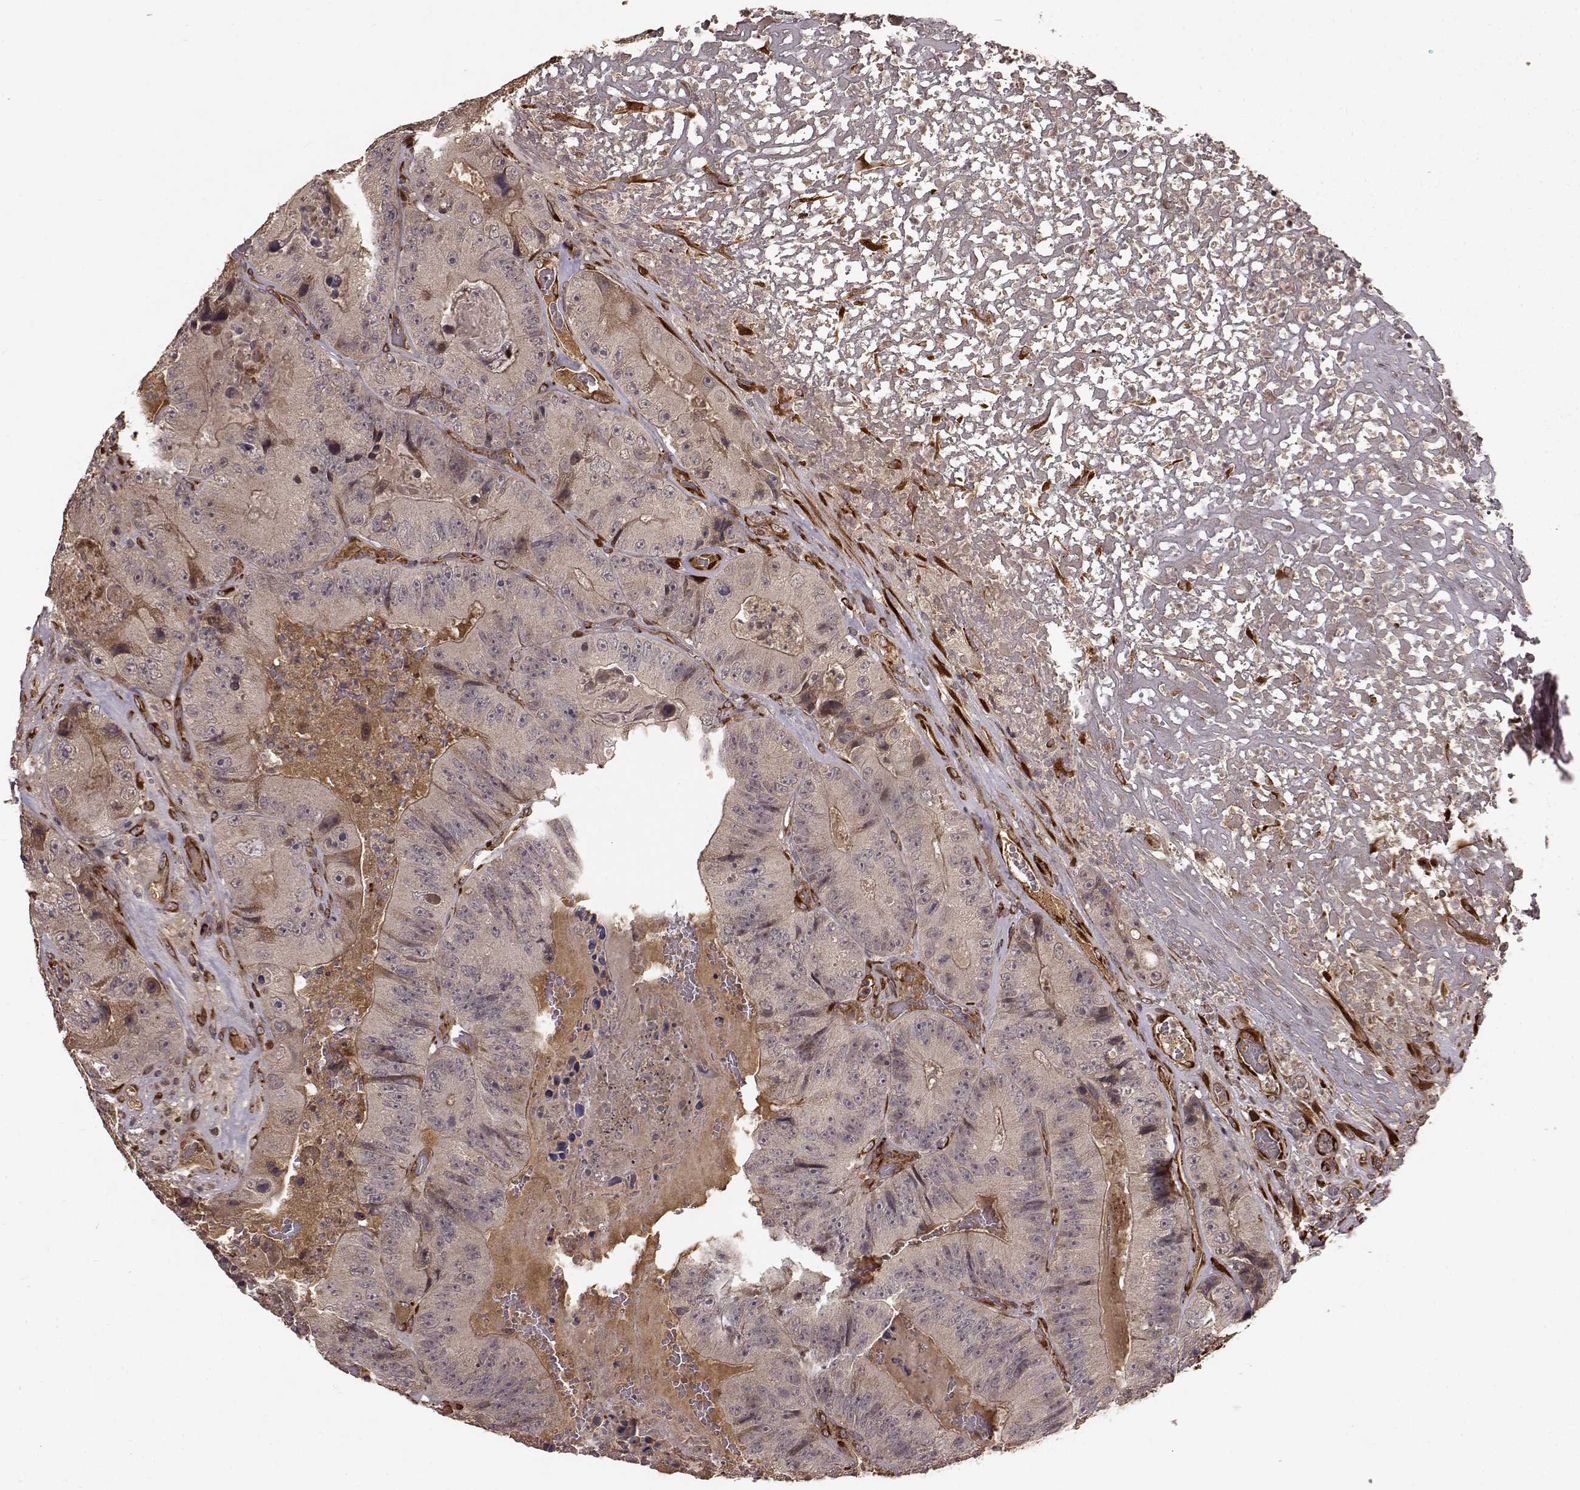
{"staining": {"intensity": "moderate", "quantity": "<25%", "location": "cytoplasmic/membranous"}, "tissue": "colorectal cancer", "cell_type": "Tumor cells", "image_type": "cancer", "snomed": [{"axis": "morphology", "description": "Adenocarcinoma, NOS"}, {"axis": "topography", "description": "Colon"}], "caption": "About <25% of tumor cells in human adenocarcinoma (colorectal) exhibit moderate cytoplasmic/membranous protein staining as visualized by brown immunohistochemical staining.", "gene": "FSTL1", "patient": {"sex": "female", "age": 86}}